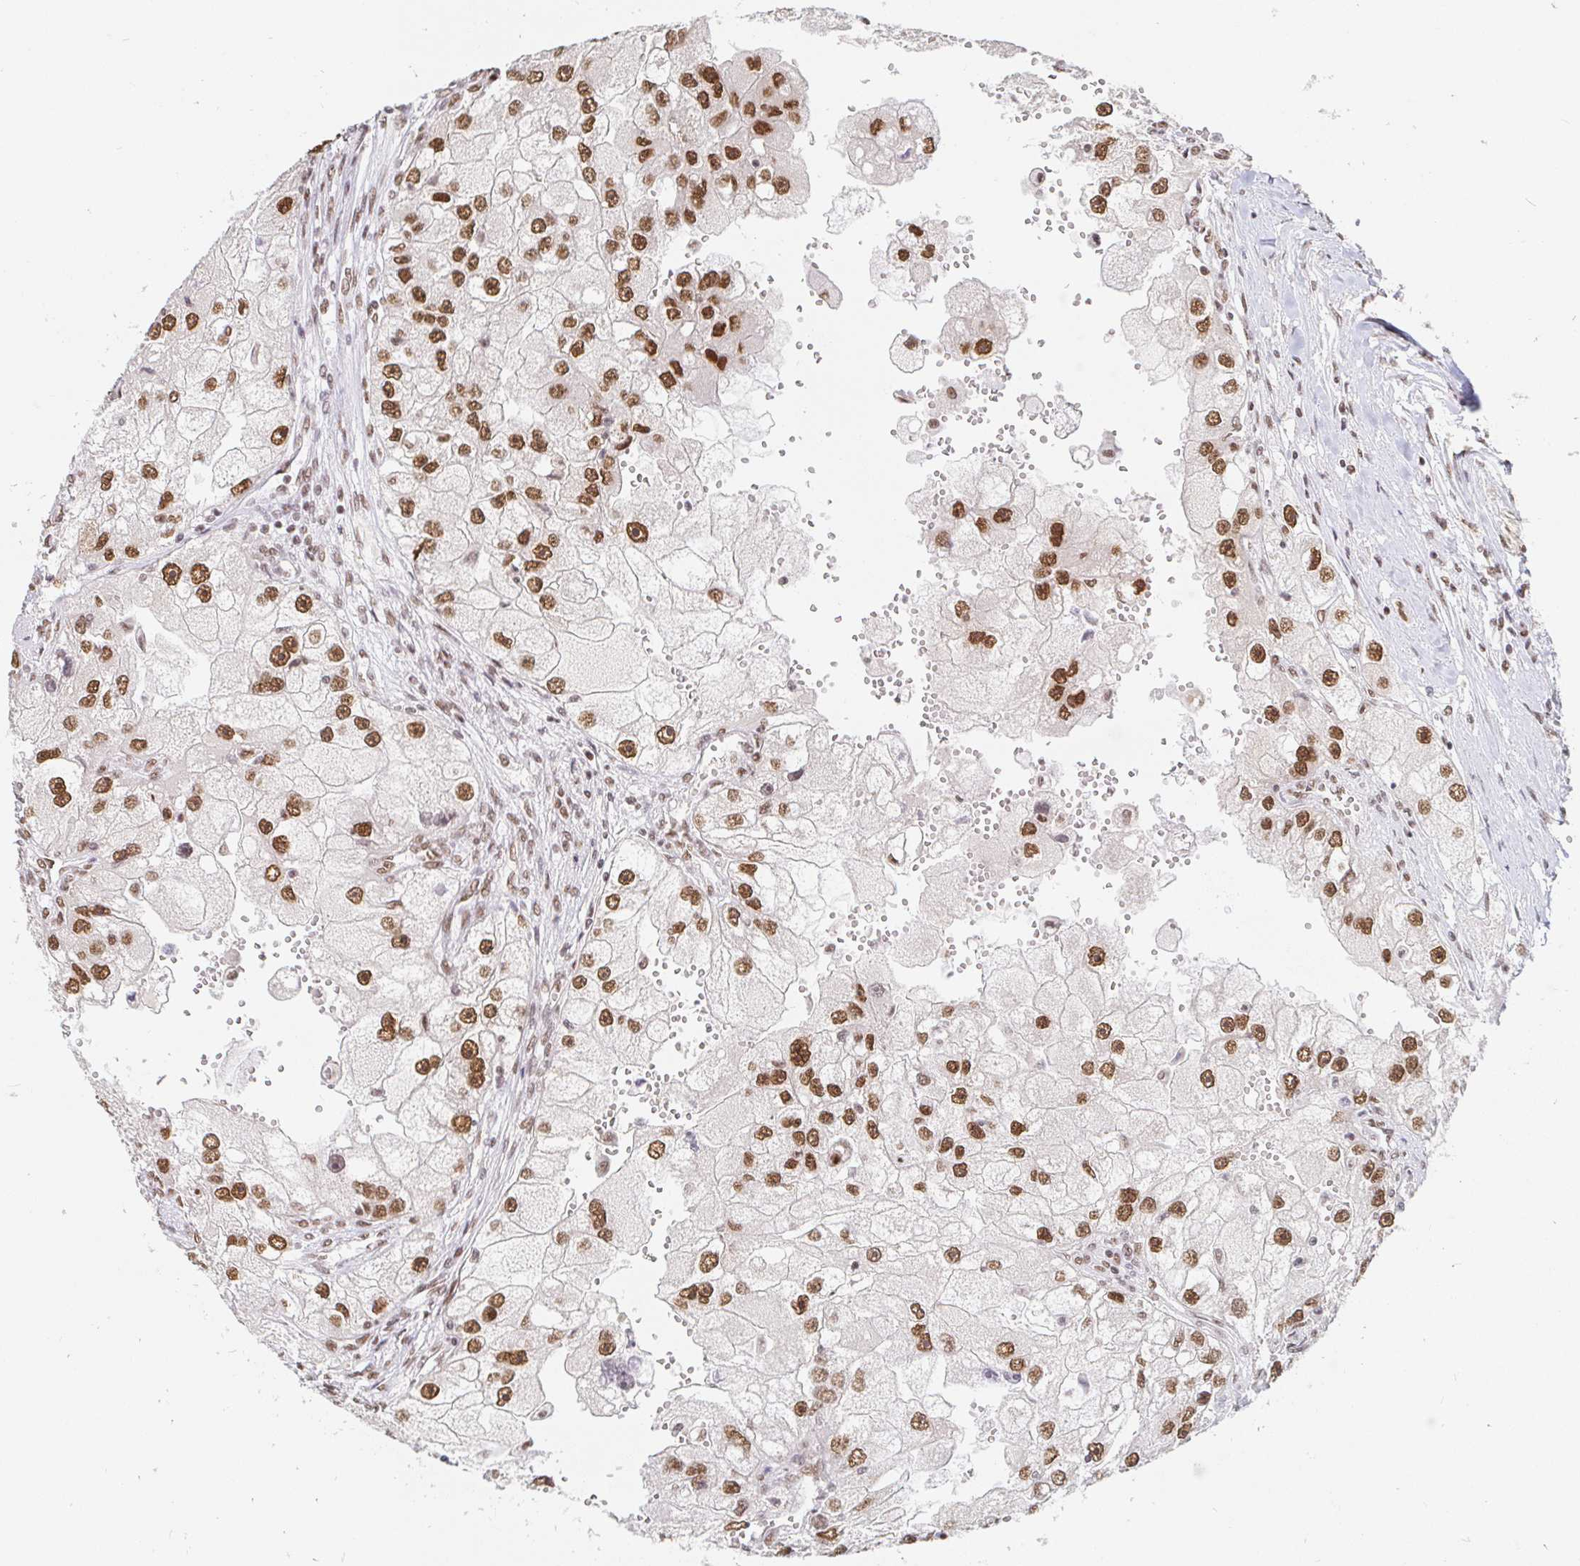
{"staining": {"intensity": "strong", "quantity": ">75%", "location": "nuclear"}, "tissue": "renal cancer", "cell_type": "Tumor cells", "image_type": "cancer", "snomed": [{"axis": "morphology", "description": "Adenocarcinoma, NOS"}, {"axis": "topography", "description": "Kidney"}], "caption": "A high-resolution image shows IHC staining of renal cancer, which exhibits strong nuclear positivity in approximately >75% of tumor cells.", "gene": "RBMX", "patient": {"sex": "male", "age": 63}}